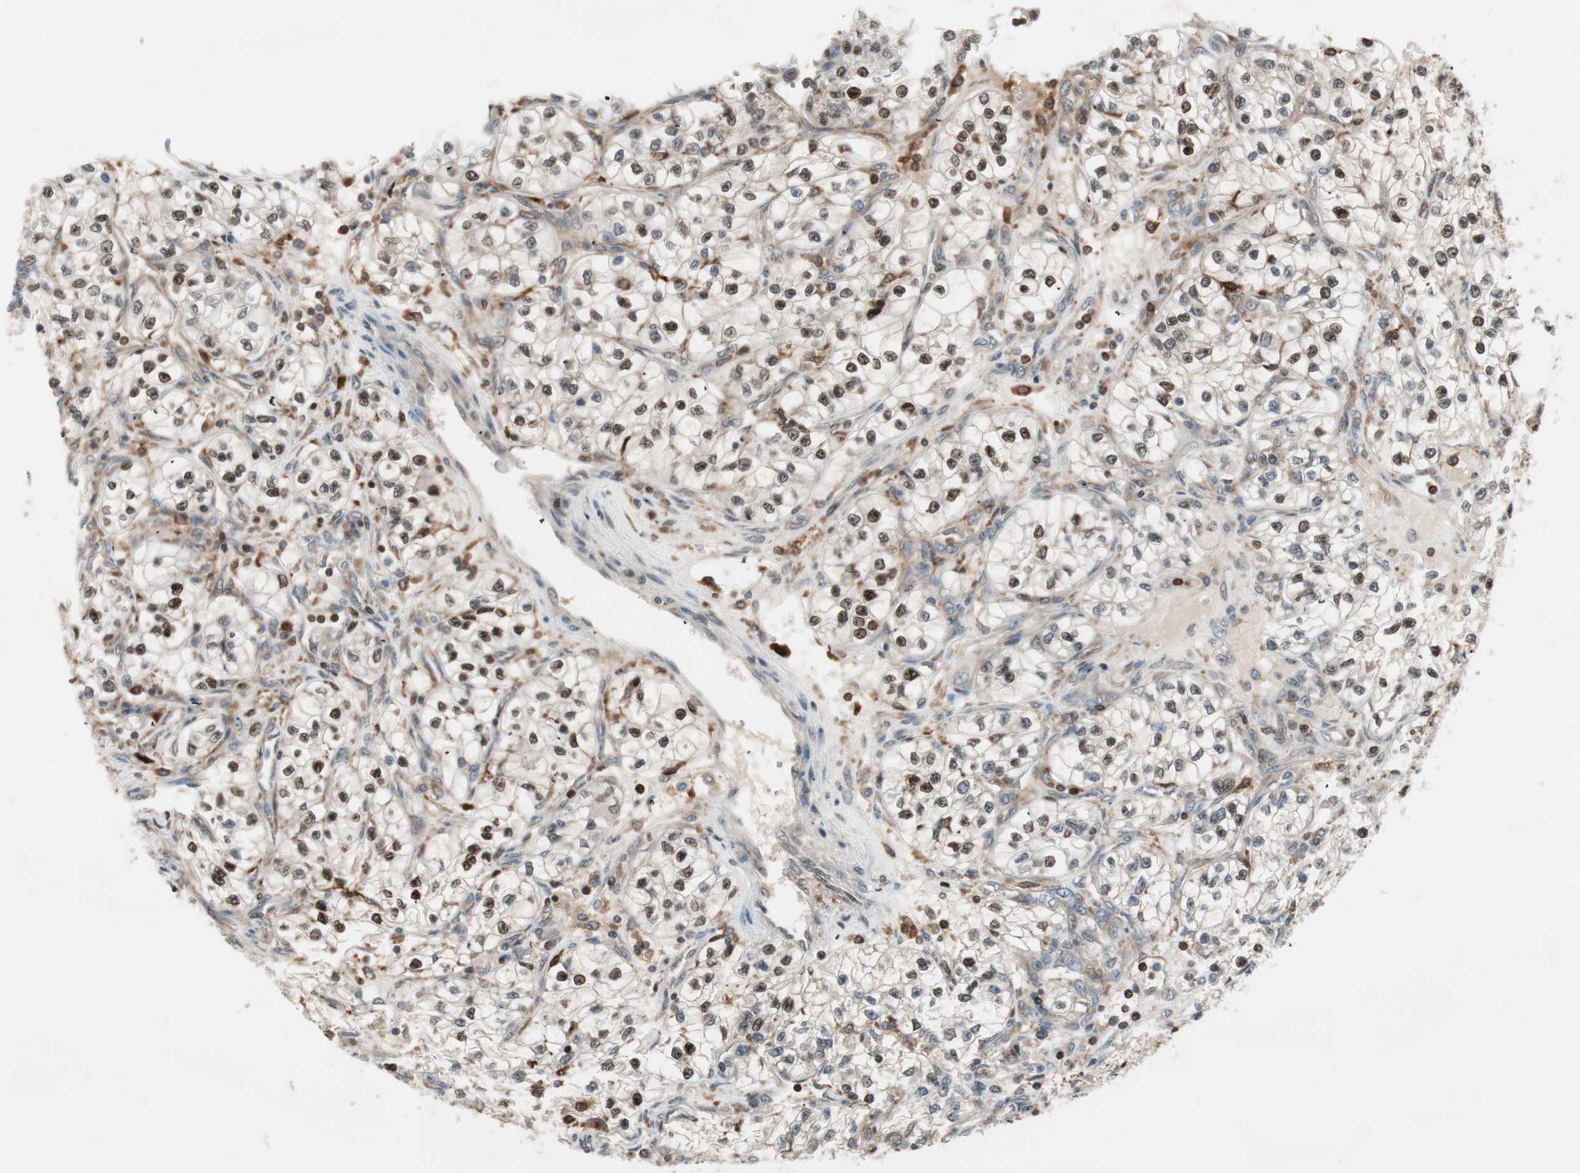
{"staining": {"intensity": "moderate", "quantity": ">75%", "location": "cytoplasmic/membranous,nuclear"}, "tissue": "renal cancer", "cell_type": "Tumor cells", "image_type": "cancer", "snomed": [{"axis": "morphology", "description": "Adenocarcinoma, NOS"}, {"axis": "topography", "description": "Kidney"}], "caption": "DAB (3,3'-diaminobenzidine) immunohistochemical staining of renal cancer (adenocarcinoma) reveals moderate cytoplasmic/membranous and nuclear protein staining in about >75% of tumor cells.", "gene": "BIN1", "patient": {"sex": "female", "age": 57}}